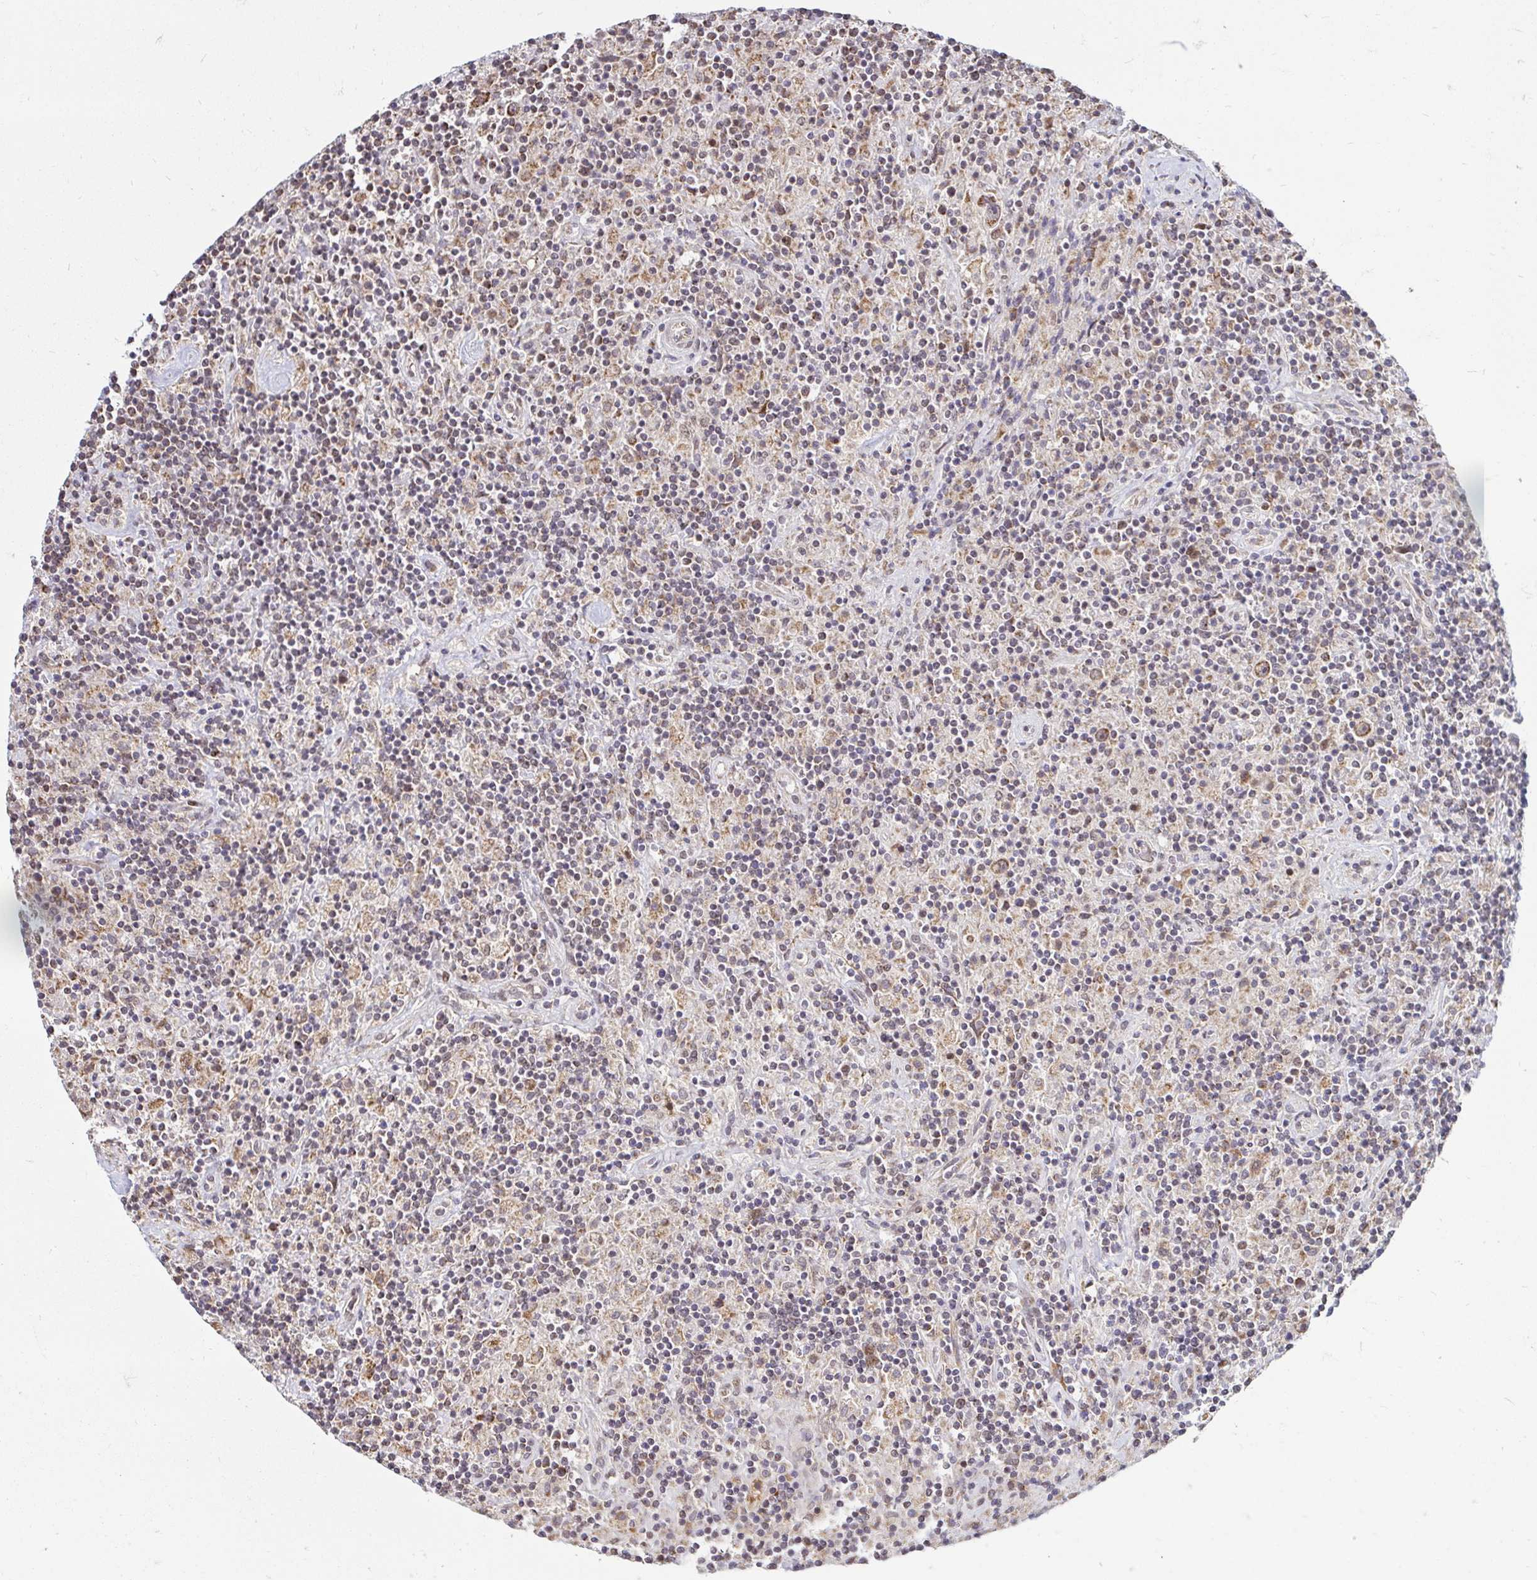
{"staining": {"intensity": "moderate", "quantity": ">75%", "location": "cytoplasmic/membranous"}, "tissue": "lymphoma", "cell_type": "Tumor cells", "image_type": "cancer", "snomed": [{"axis": "morphology", "description": "Hodgkin's disease, NOS"}, {"axis": "topography", "description": "Lymph node"}], "caption": "The immunohistochemical stain labels moderate cytoplasmic/membranous positivity in tumor cells of Hodgkin's disease tissue.", "gene": "TIMM50", "patient": {"sex": "male", "age": 70}}